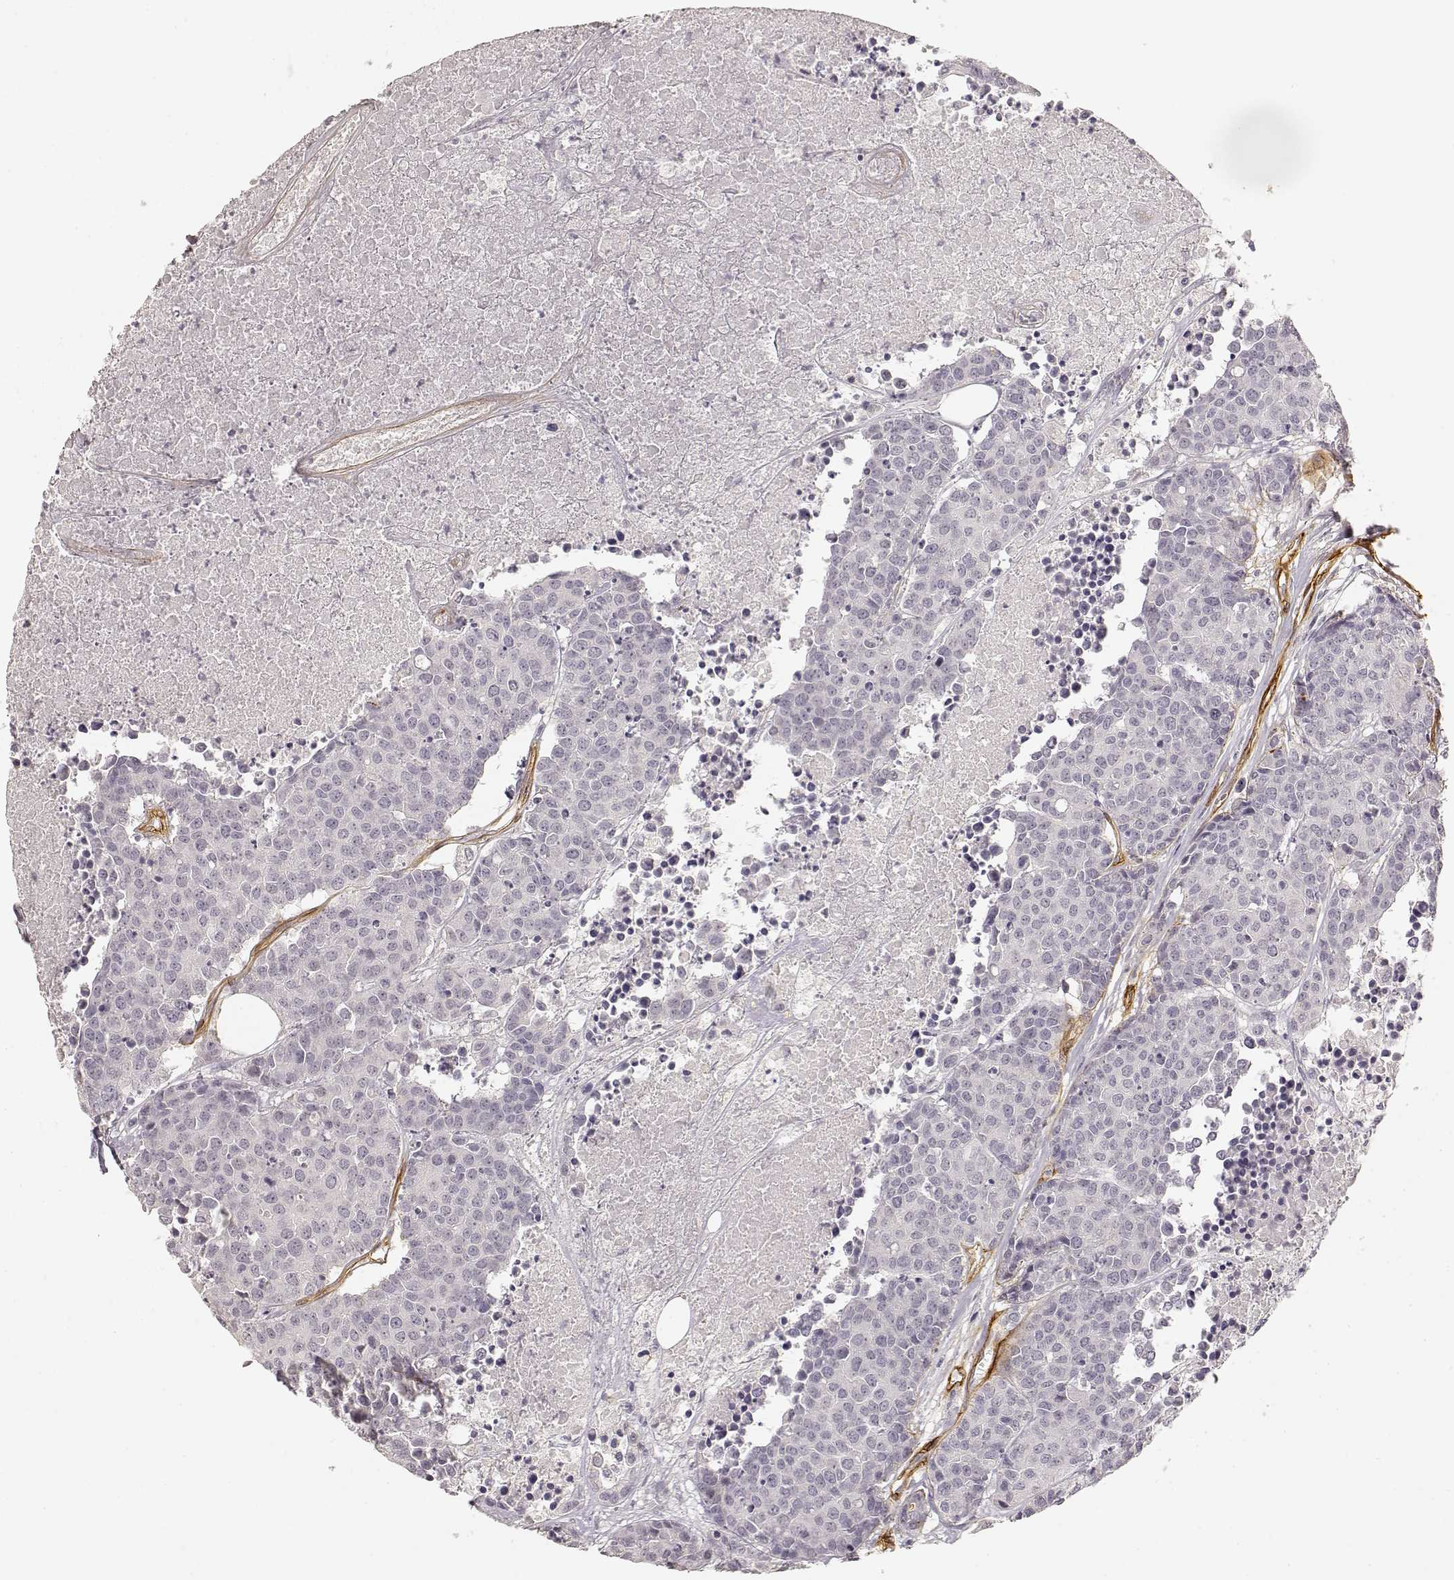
{"staining": {"intensity": "negative", "quantity": "none", "location": "none"}, "tissue": "carcinoid", "cell_type": "Tumor cells", "image_type": "cancer", "snomed": [{"axis": "morphology", "description": "Carcinoid, malignant, NOS"}, {"axis": "topography", "description": "Colon"}], "caption": "Immunohistochemical staining of malignant carcinoid reveals no significant staining in tumor cells.", "gene": "LAMA4", "patient": {"sex": "male", "age": 81}}